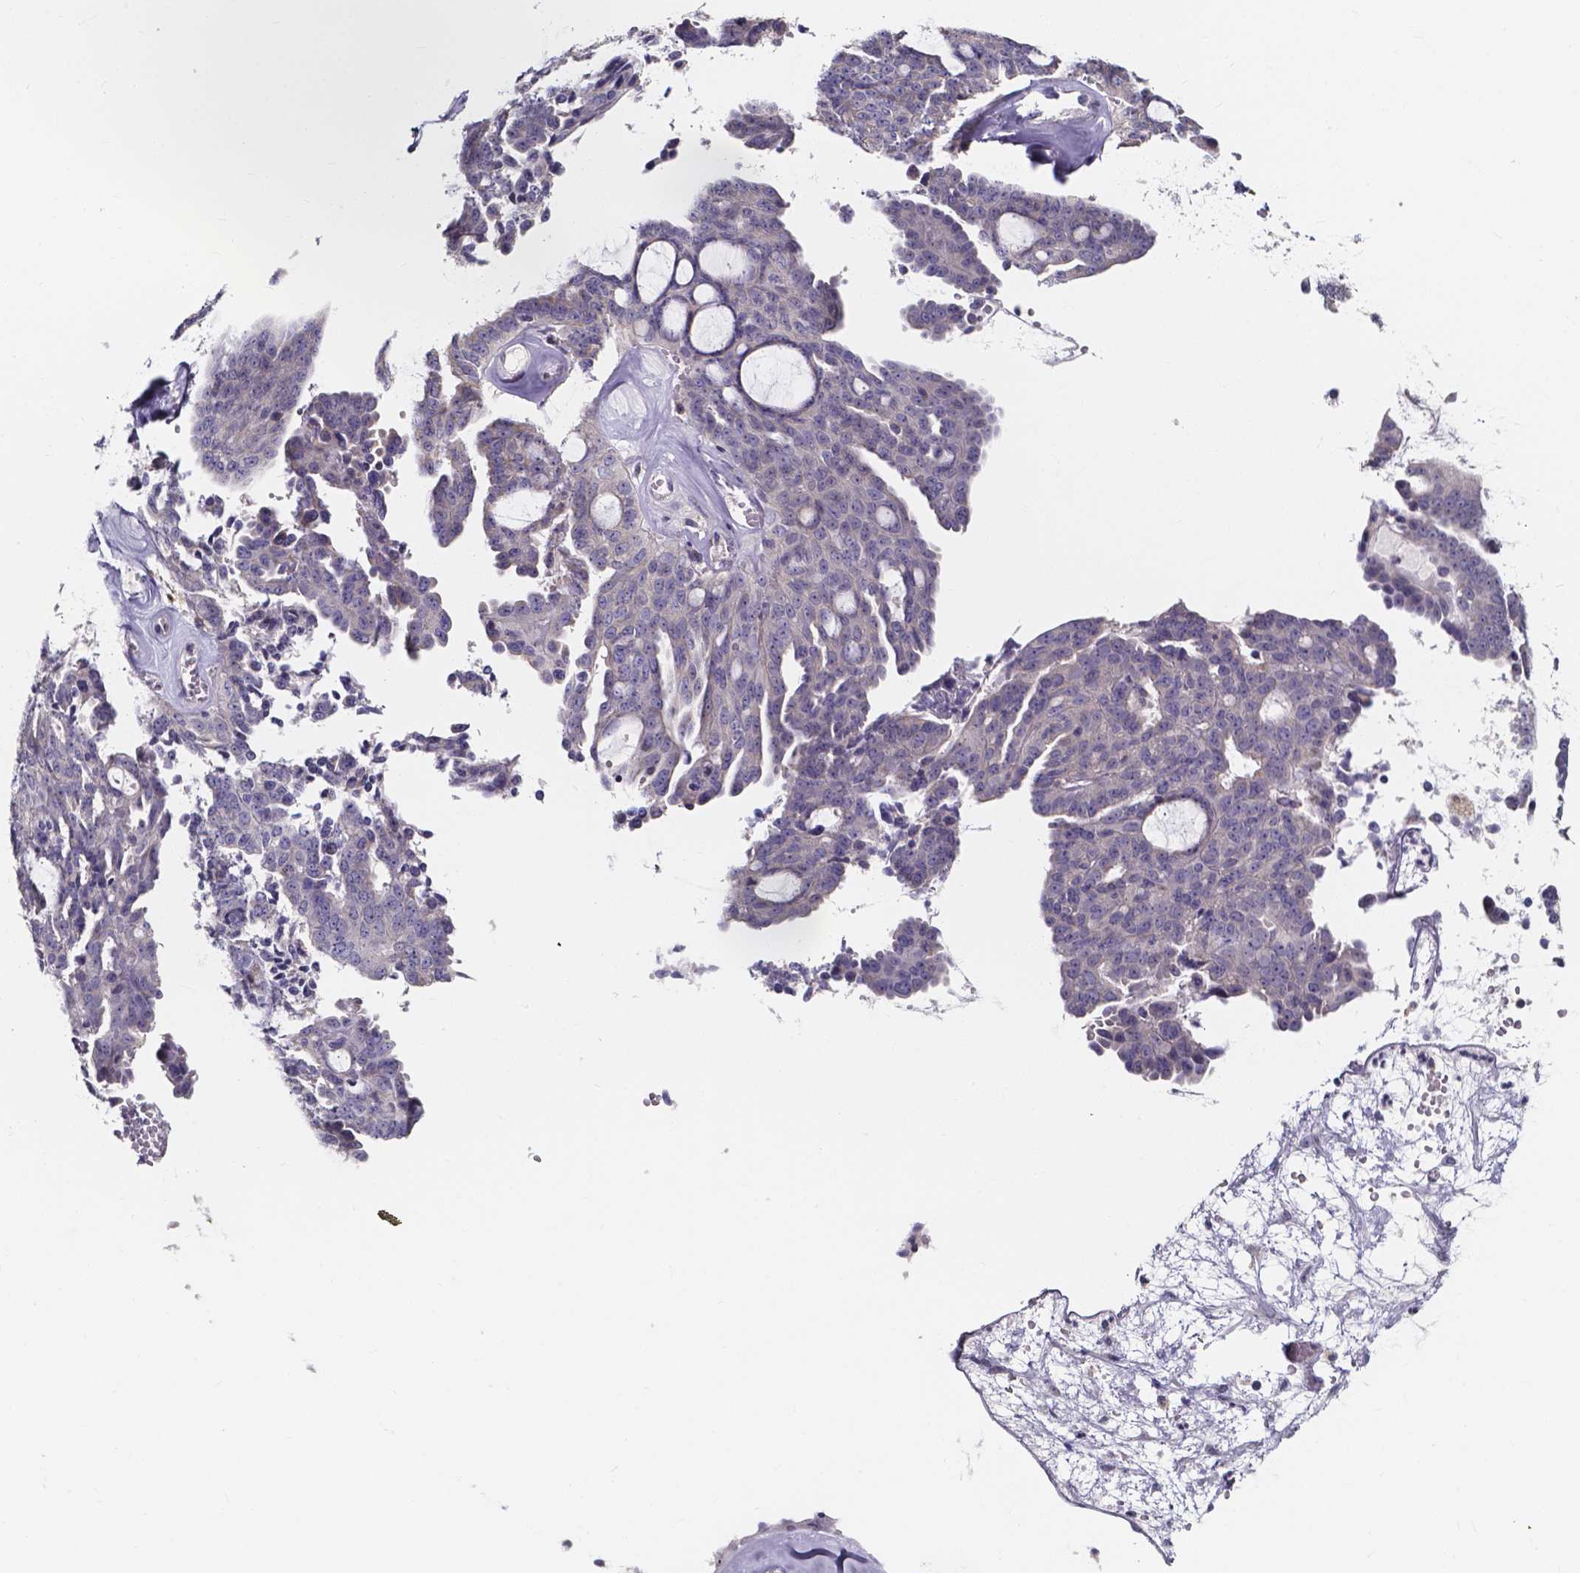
{"staining": {"intensity": "negative", "quantity": "none", "location": "none"}, "tissue": "ovarian cancer", "cell_type": "Tumor cells", "image_type": "cancer", "snomed": [{"axis": "morphology", "description": "Cystadenocarcinoma, serous, NOS"}, {"axis": "topography", "description": "Ovary"}], "caption": "Immunohistochemical staining of serous cystadenocarcinoma (ovarian) exhibits no significant staining in tumor cells. (DAB immunohistochemistry visualized using brightfield microscopy, high magnification).", "gene": "THEMIS", "patient": {"sex": "female", "age": 71}}